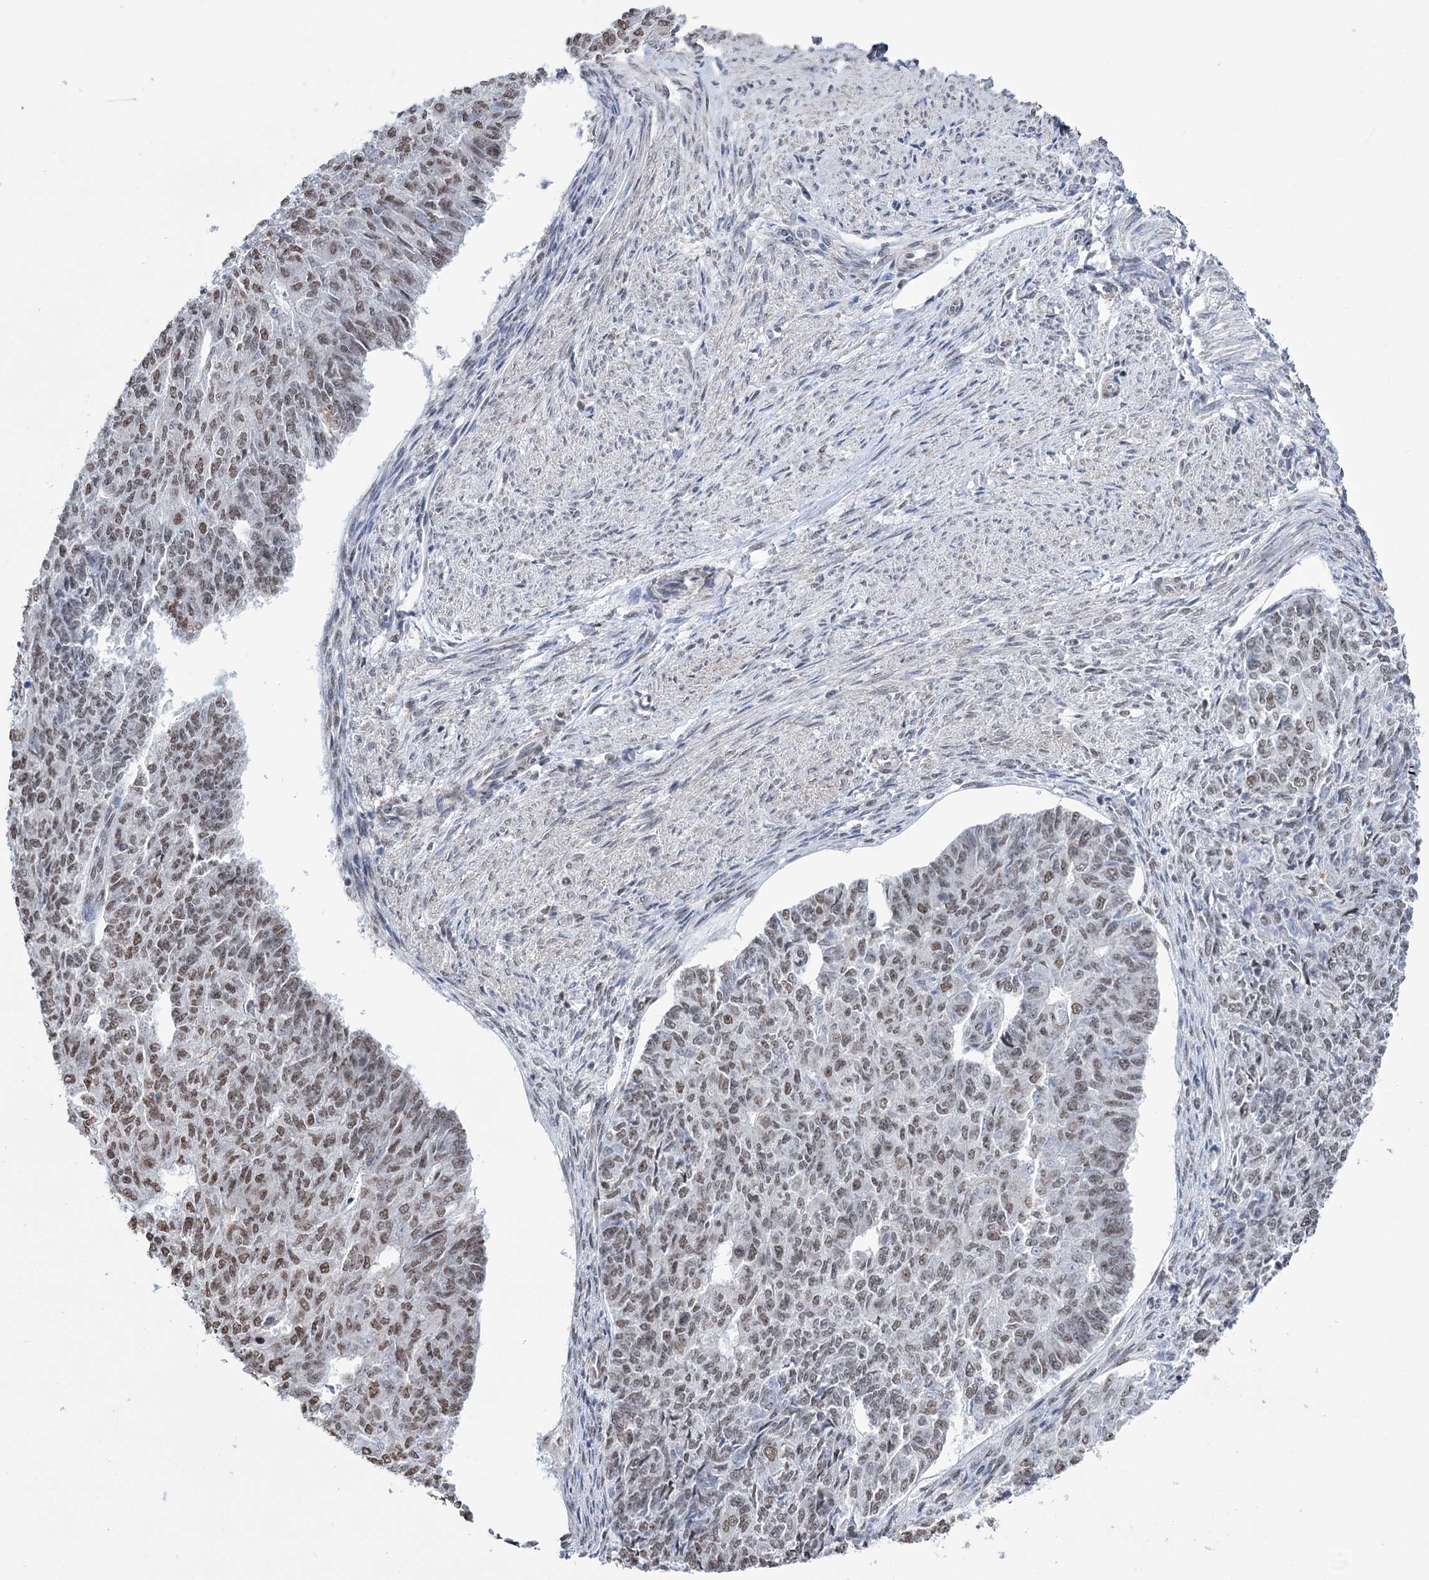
{"staining": {"intensity": "moderate", "quantity": "25%-75%", "location": "nuclear"}, "tissue": "endometrial cancer", "cell_type": "Tumor cells", "image_type": "cancer", "snomed": [{"axis": "morphology", "description": "Adenocarcinoma, NOS"}, {"axis": "topography", "description": "Endometrium"}], "caption": "Protein staining displays moderate nuclear staining in about 25%-75% of tumor cells in endometrial cancer (adenocarcinoma). (DAB IHC with brightfield microscopy, high magnification).", "gene": "ABHD10", "patient": {"sex": "female", "age": 32}}